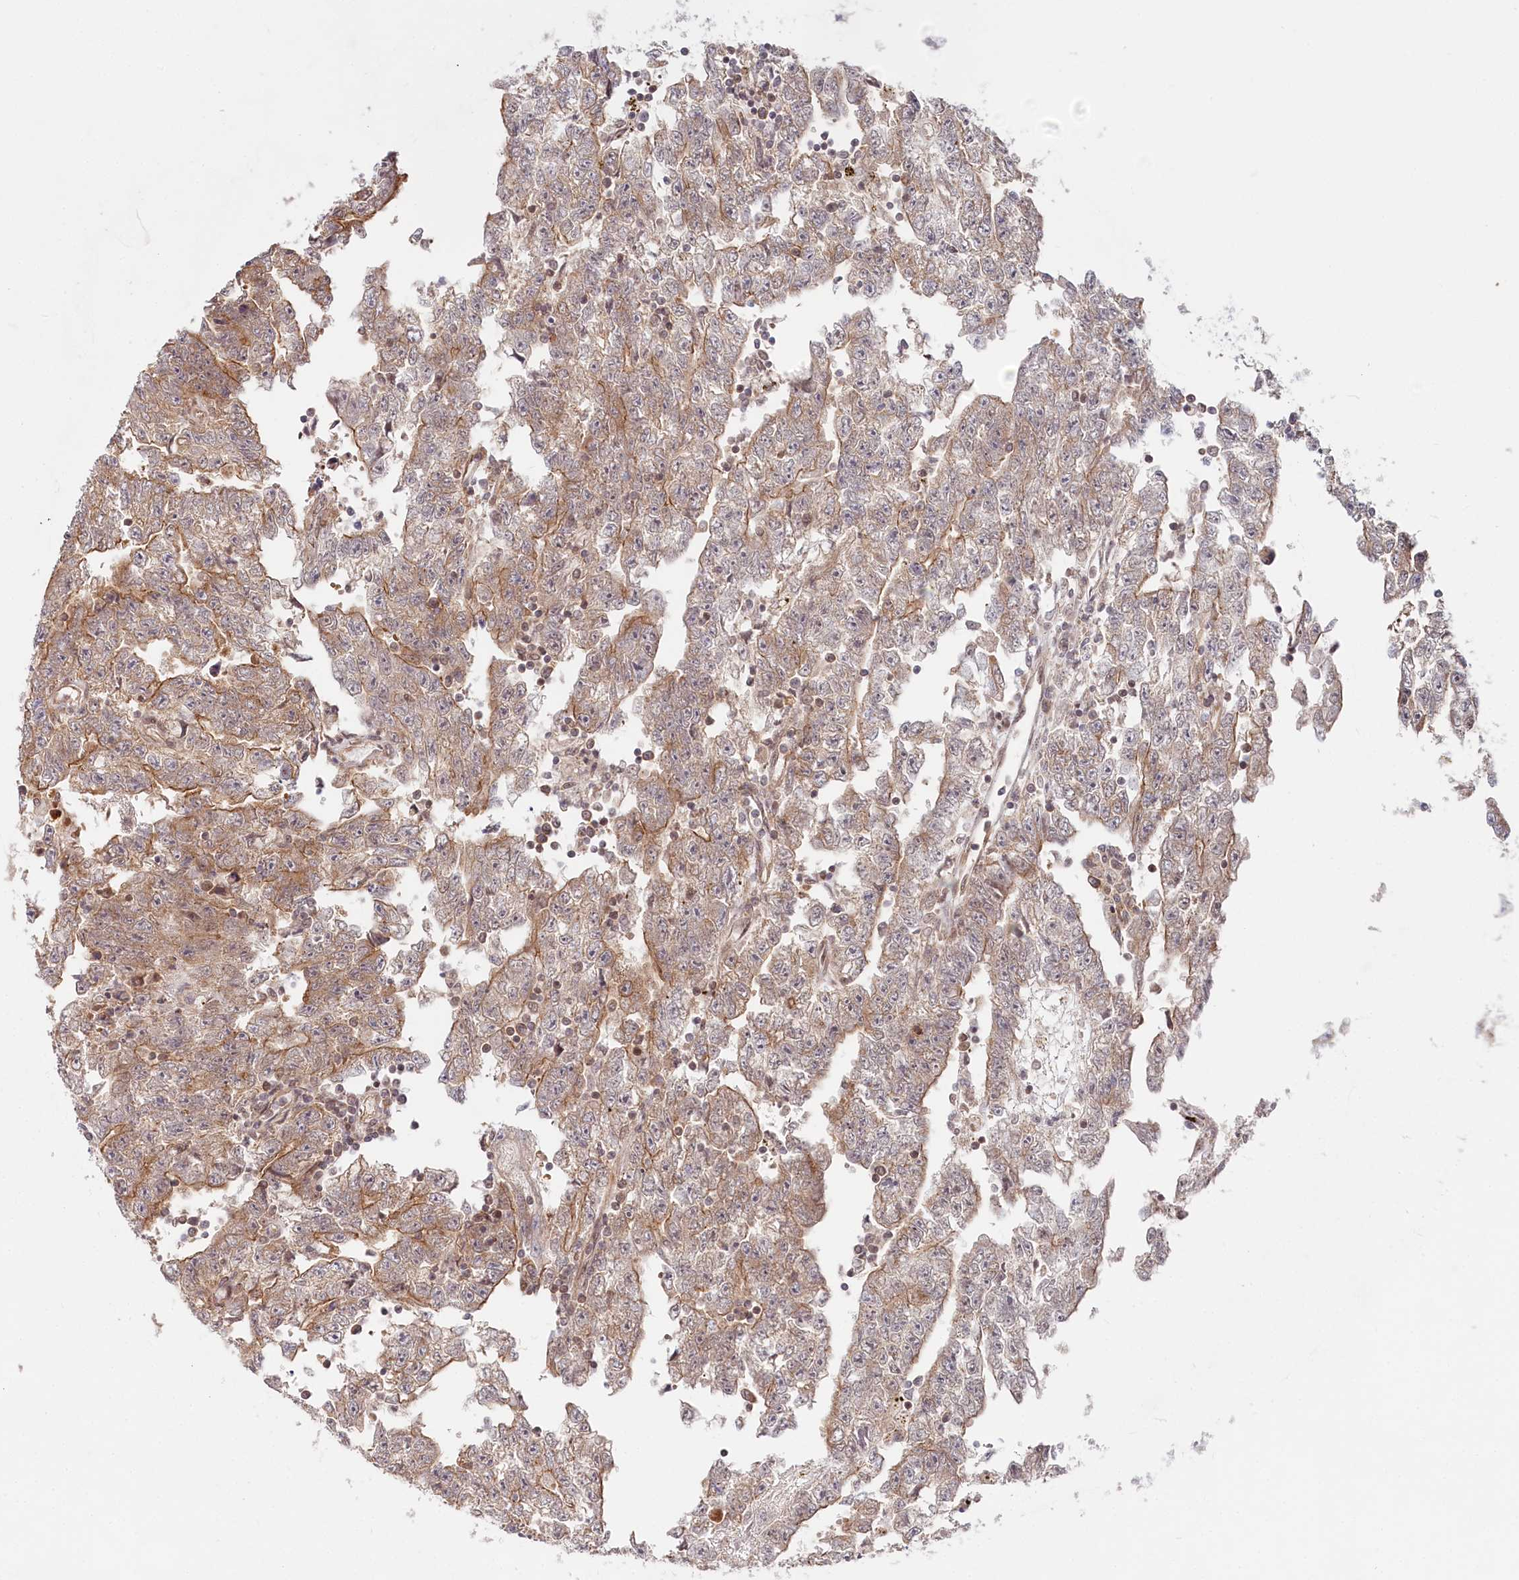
{"staining": {"intensity": "moderate", "quantity": ">75%", "location": "cytoplasmic/membranous"}, "tissue": "testis cancer", "cell_type": "Tumor cells", "image_type": "cancer", "snomed": [{"axis": "morphology", "description": "Carcinoma, Embryonal, NOS"}, {"axis": "topography", "description": "Testis"}], "caption": "Testis cancer (embryonal carcinoma) tissue shows moderate cytoplasmic/membranous expression in about >75% of tumor cells, visualized by immunohistochemistry. The protein is shown in brown color, while the nuclei are stained blue.", "gene": "CCDC65", "patient": {"sex": "male", "age": 25}}